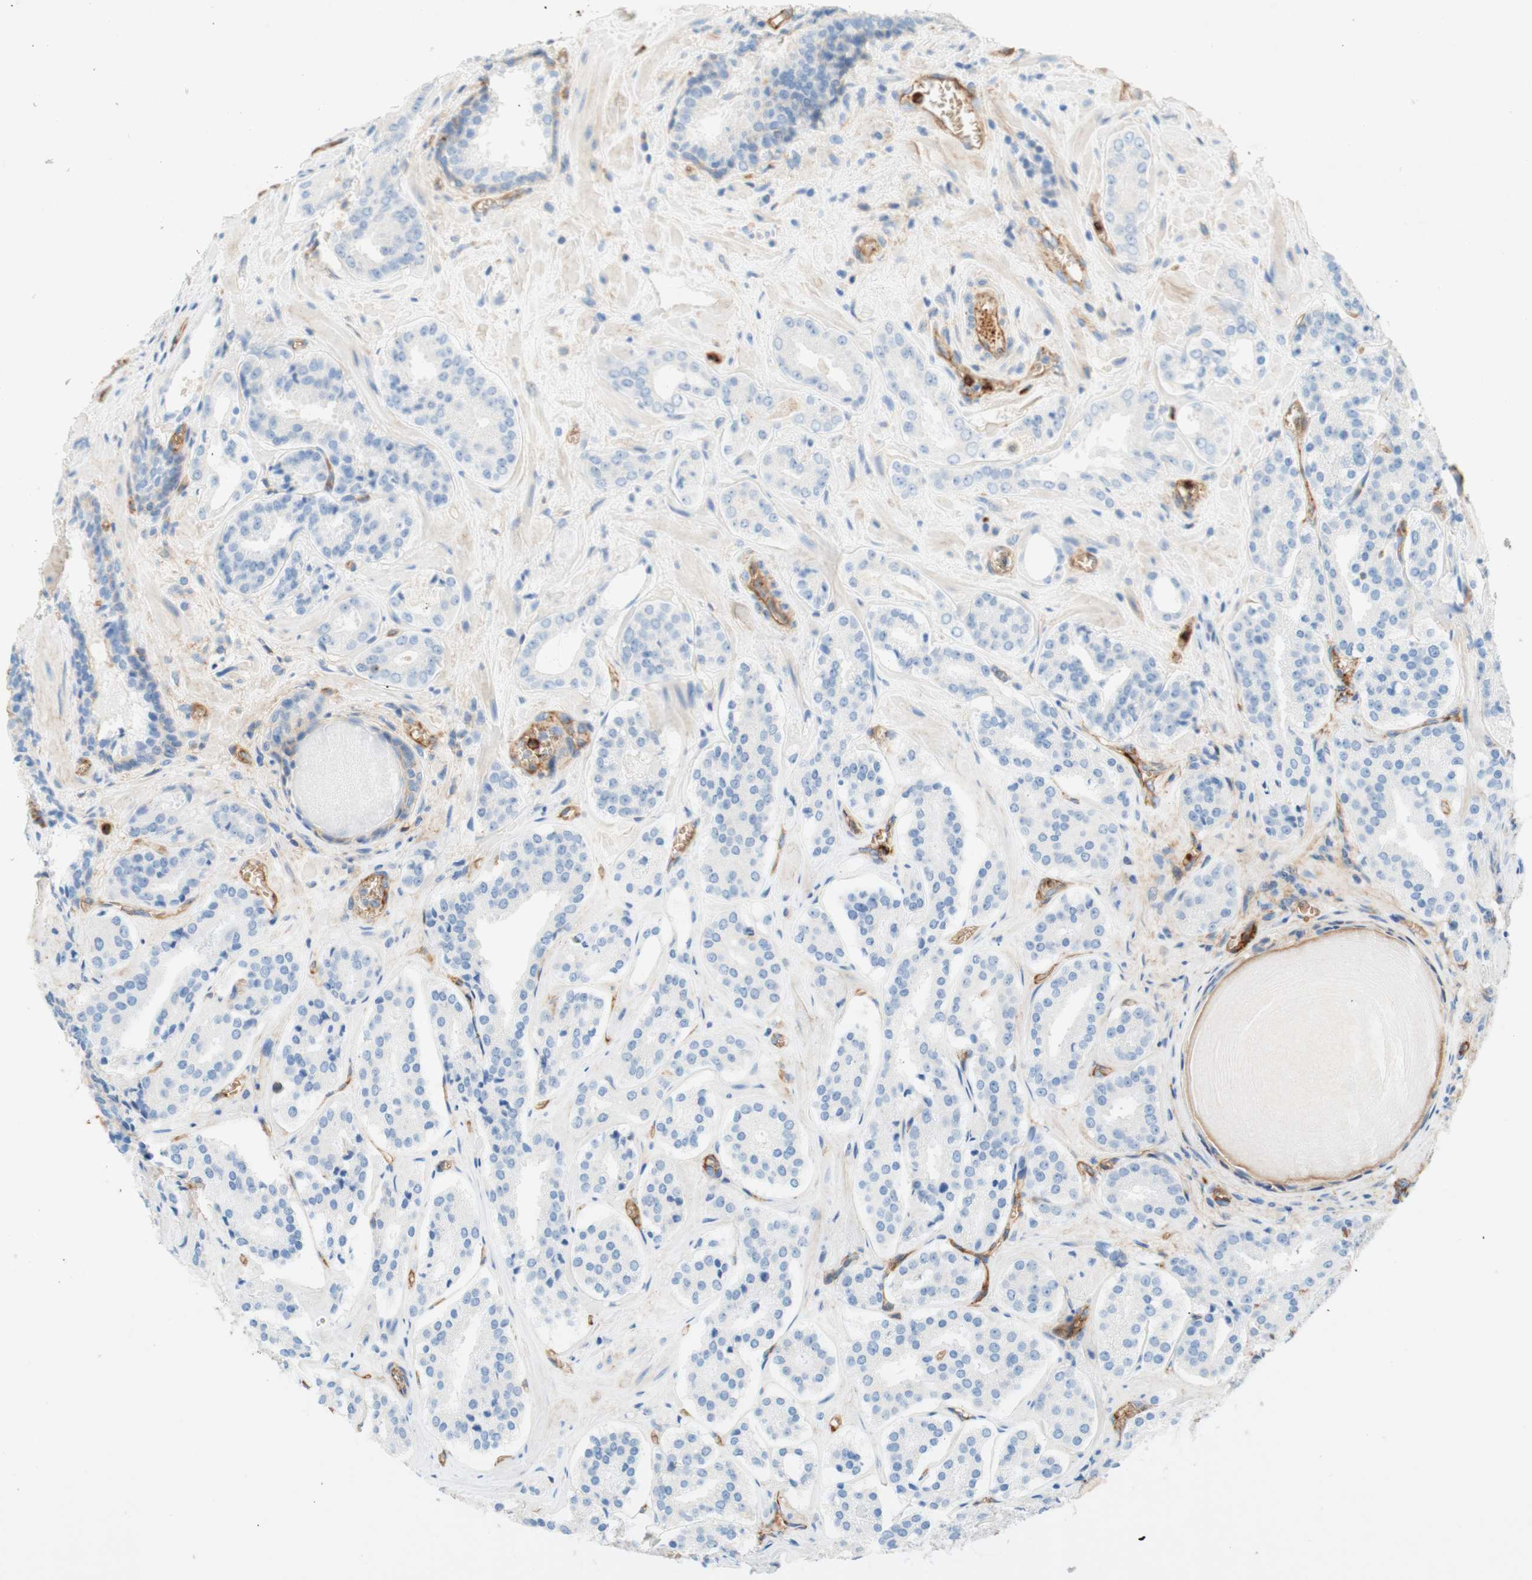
{"staining": {"intensity": "negative", "quantity": "none", "location": "none"}, "tissue": "prostate cancer", "cell_type": "Tumor cells", "image_type": "cancer", "snomed": [{"axis": "morphology", "description": "Adenocarcinoma, High grade"}, {"axis": "topography", "description": "Prostate"}], "caption": "Immunohistochemistry (IHC) image of human prostate adenocarcinoma (high-grade) stained for a protein (brown), which displays no expression in tumor cells.", "gene": "STOM", "patient": {"sex": "male", "age": 60}}